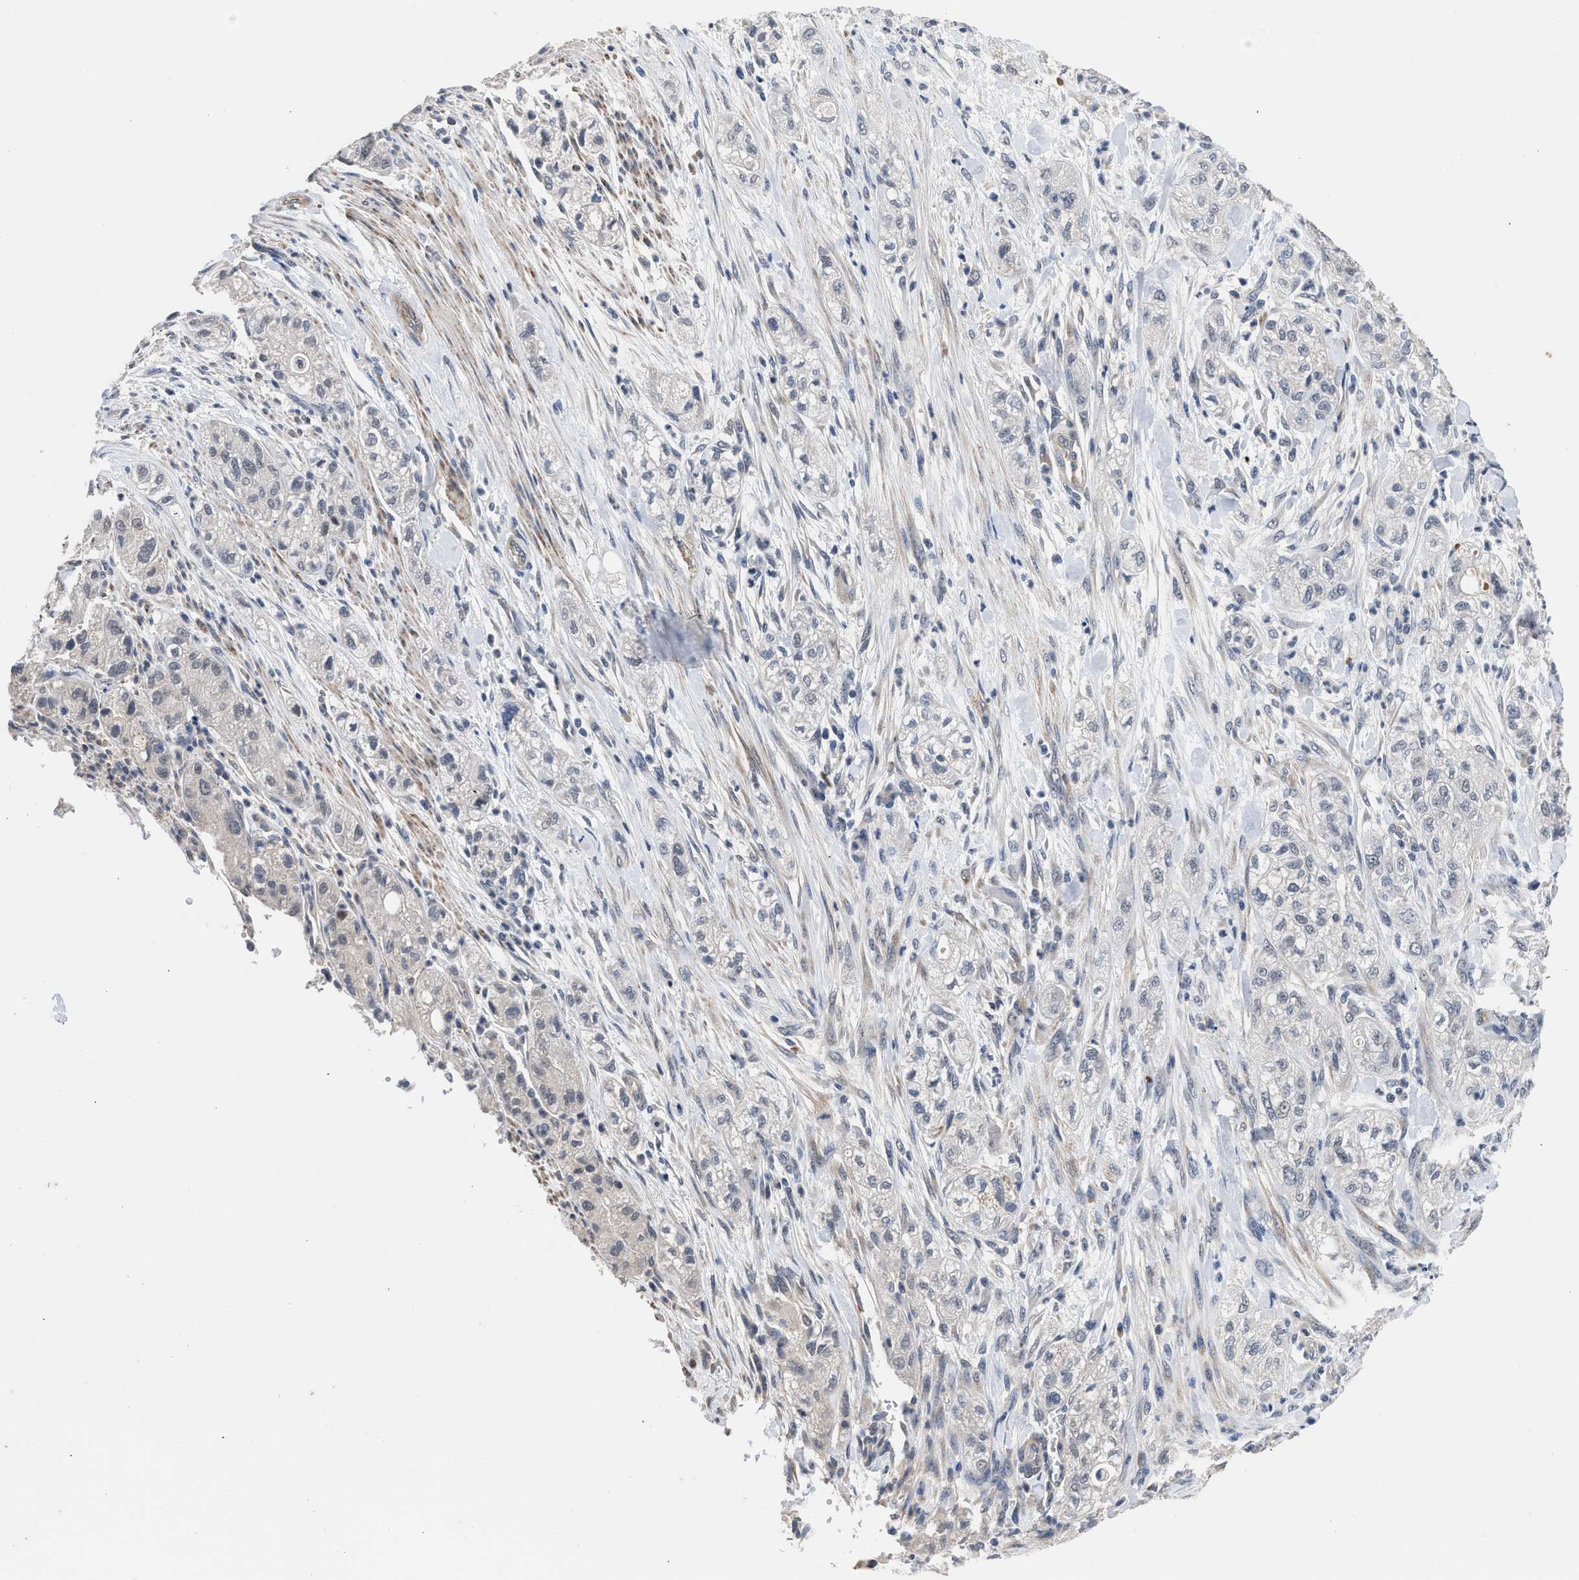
{"staining": {"intensity": "weak", "quantity": "<25%", "location": "cytoplasmic/membranous"}, "tissue": "pancreatic cancer", "cell_type": "Tumor cells", "image_type": "cancer", "snomed": [{"axis": "morphology", "description": "Adenocarcinoma, NOS"}, {"axis": "topography", "description": "Pancreas"}], "caption": "Immunohistochemical staining of pancreatic adenocarcinoma reveals no significant expression in tumor cells.", "gene": "CSF3R", "patient": {"sex": "female", "age": 78}}